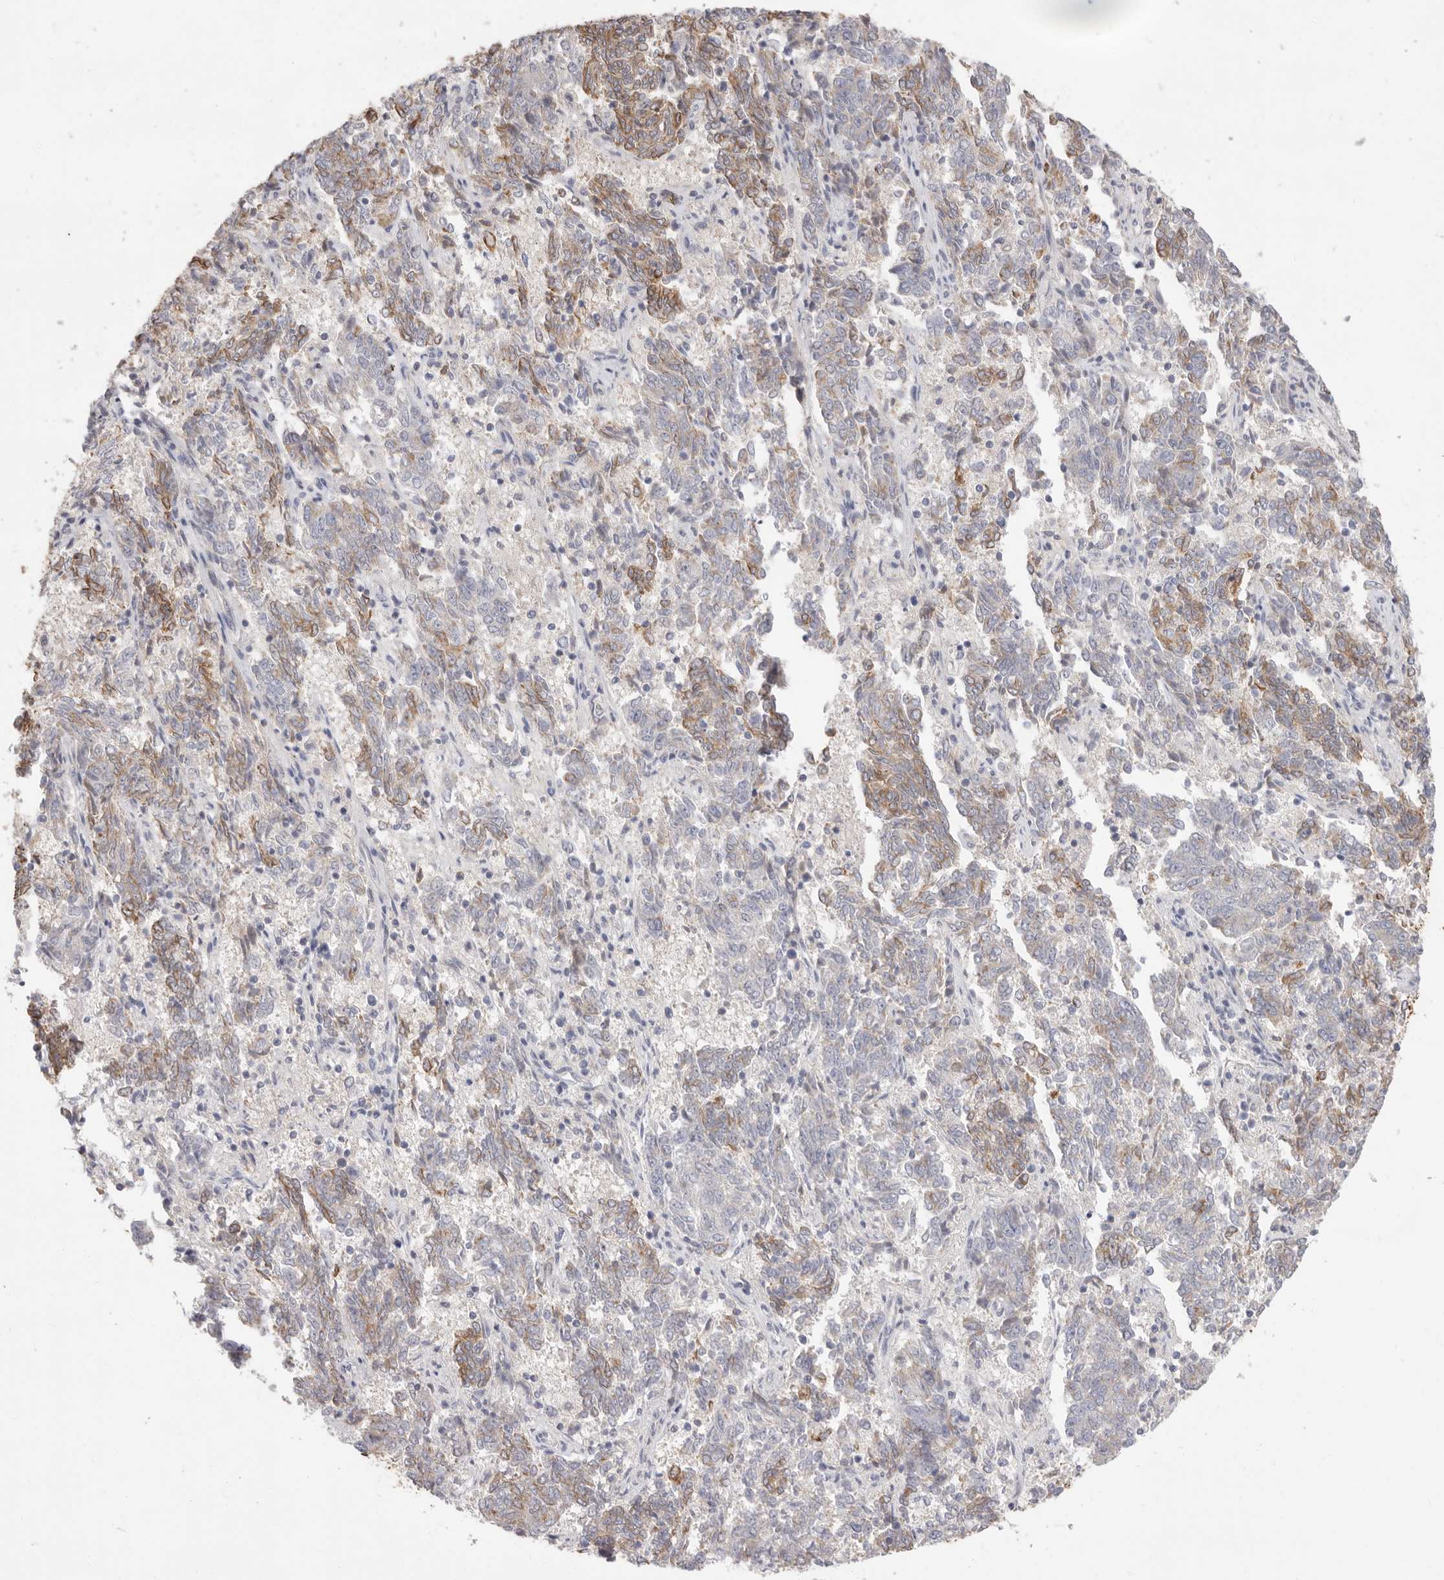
{"staining": {"intensity": "moderate", "quantity": "<25%", "location": "cytoplasmic/membranous"}, "tissue": "endometrial cancer", "cell_type": "Tumor cells", "image_type": "cancer", "snomed": [{"axis": "morphology", "description": "Adenocarcinoma, NOS"}, {"axis": "topography", "description": "Endometrium"}], "caption": "Immunohistochemical staining of human endometrial adenocarcinoma reveals low levels of moderate cytoplasmic/membranous protein positivity in approximately <25% of tumor cells.", "gene": "USH1C", "patient": {"sex": "female", "age": 80}}